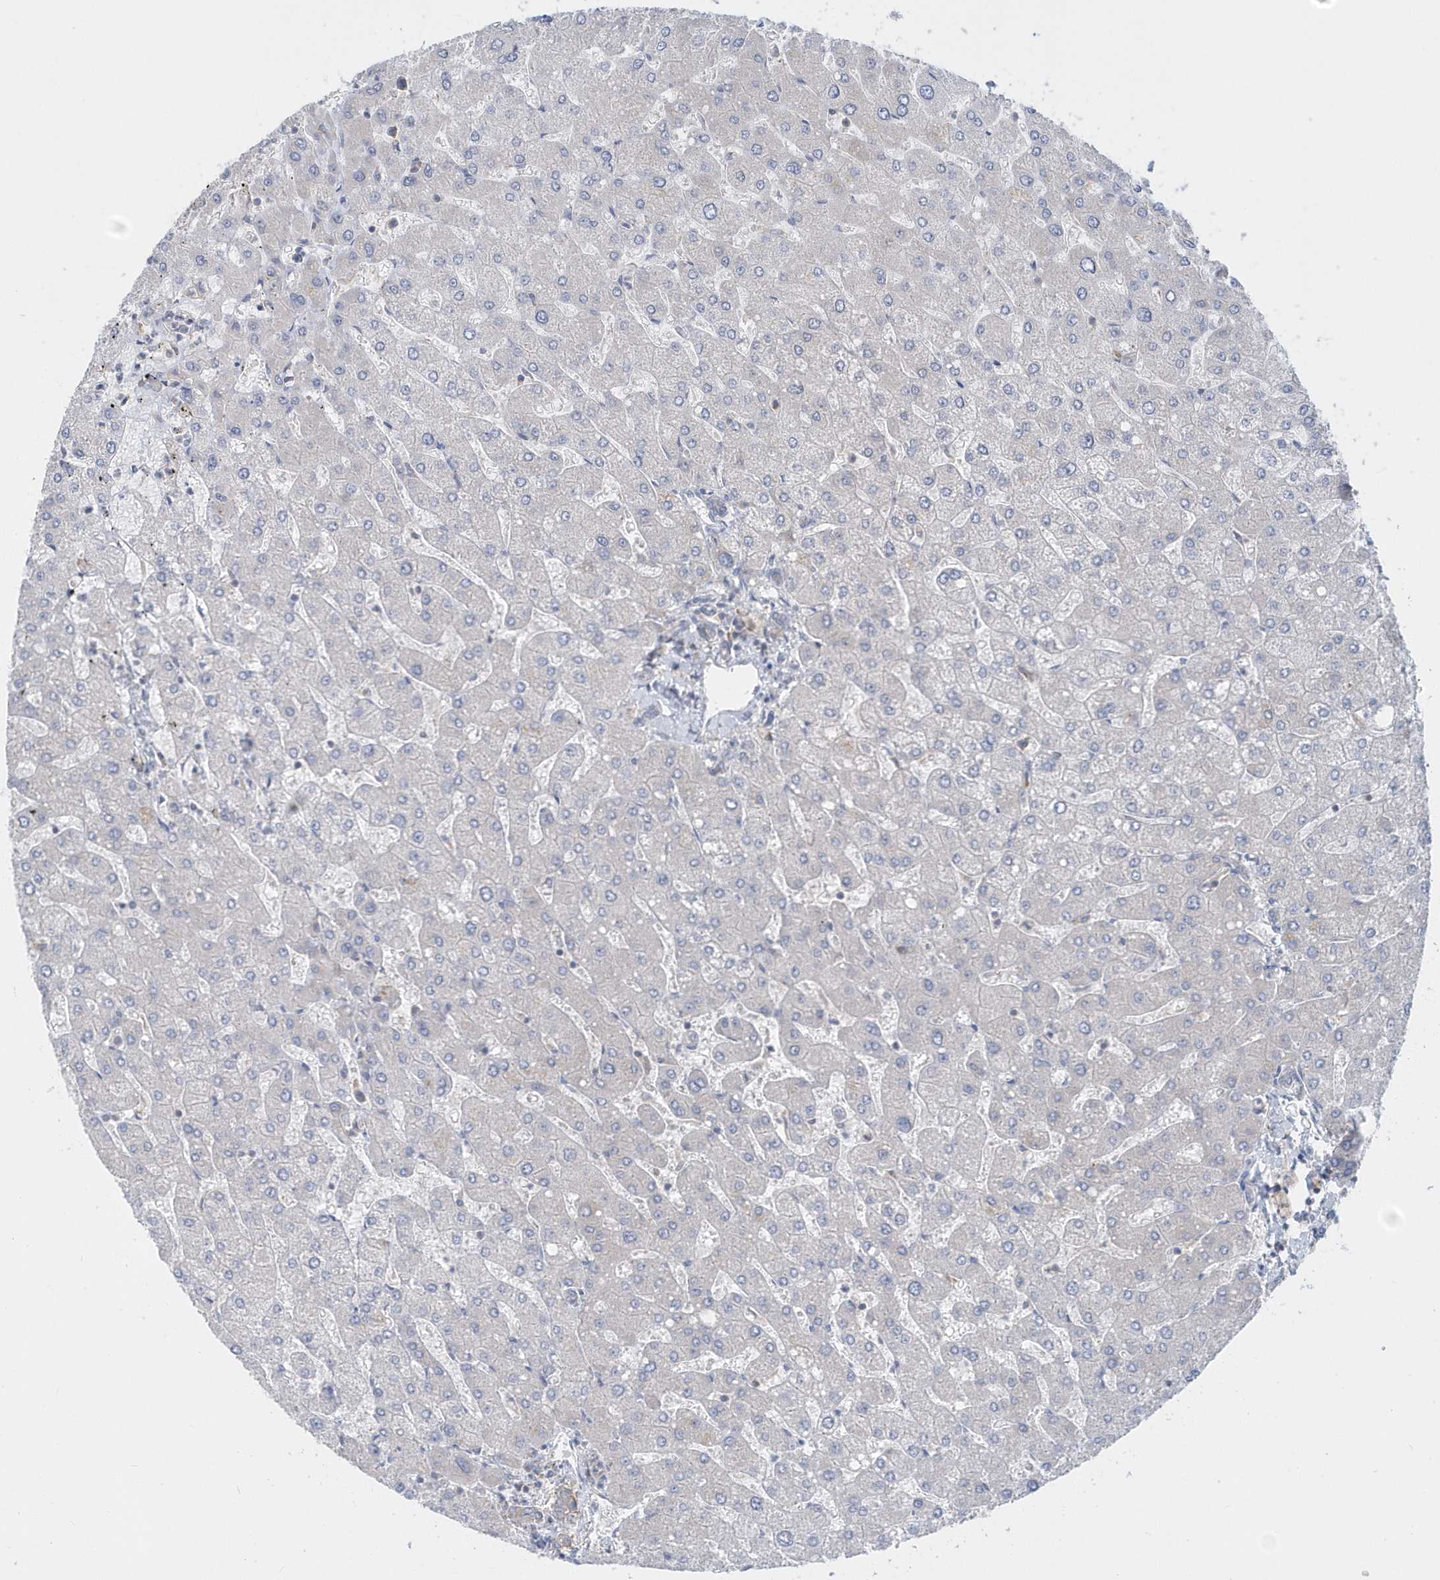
{"staining": {"intensity": "negative", "quantity": "none", "location": "none"}, "tissue": "liver", "cell_type": "Cholangiocytes", "image_type": "normal", "snomed": [{"axis": "morphology", "description": "Normal tissue, NOS"}, {"axis": "topography", "description": "Liver"}], "caption": "Immunohistochemistry of normal human liver reveals no expression in cholangiocytes. Brightfield microscopy of immunohistochemistry (IHC) stained with DAB (brown) and hematoxylin (blue), captured at high magnification.", "gene": "EIF3C", "patient": {"sex": "male", "age": 55}}